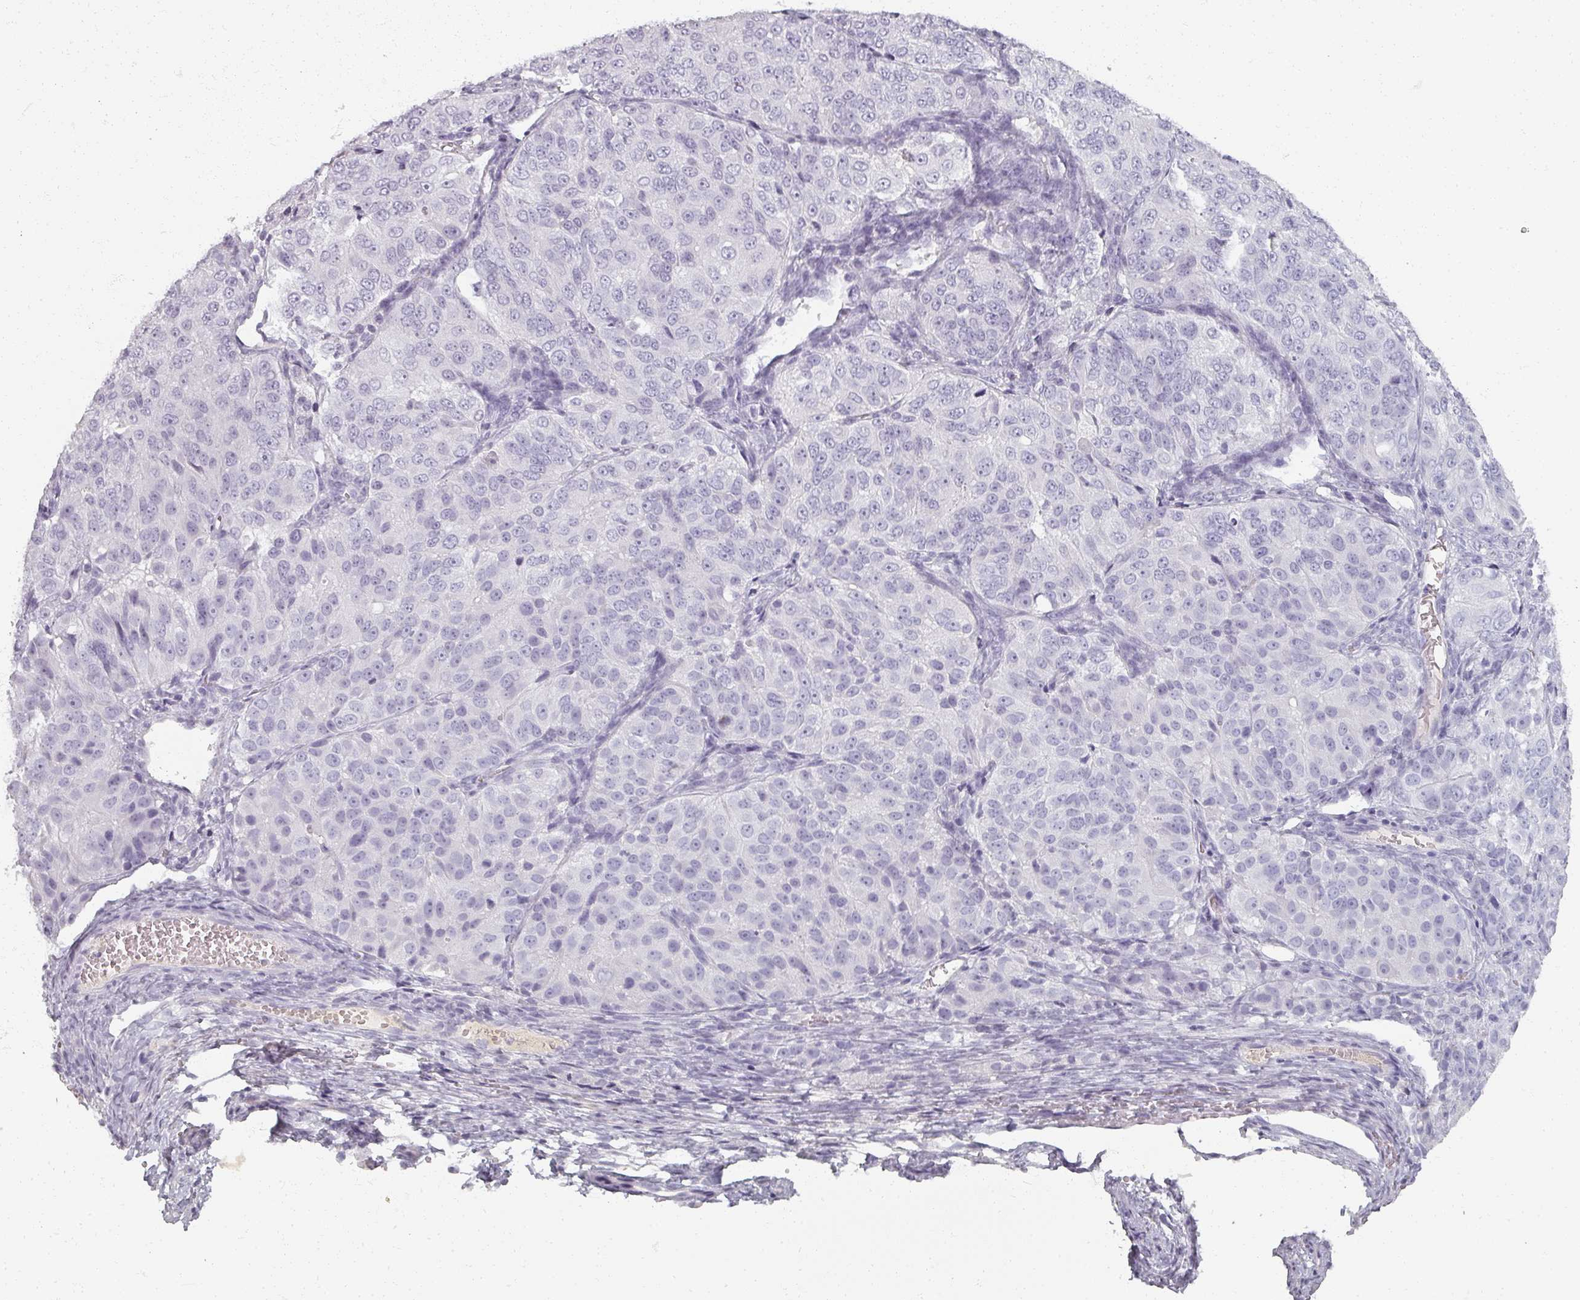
{"staining": {"intensity": "negative", "quantity": "none", "location": "none"}, "tissue": "ovarian cancer", "cell_type": "Tumor cells", "image_type": "cancer", "snomed": [{"axis": "morphology", "description": "Carcinoma, endometroid"}, {"axis": "topography", "description": "Ovary"}], "caption": "A micrograph of endometroid carcinoma (ovarian) stained for a protein exhibits no brown staining in tumor cells. (Immunohistochemistry, brightfield microscopy, high magnification).", "gene": "REG3G", "patient": {"sex": "female", "age": 51}}